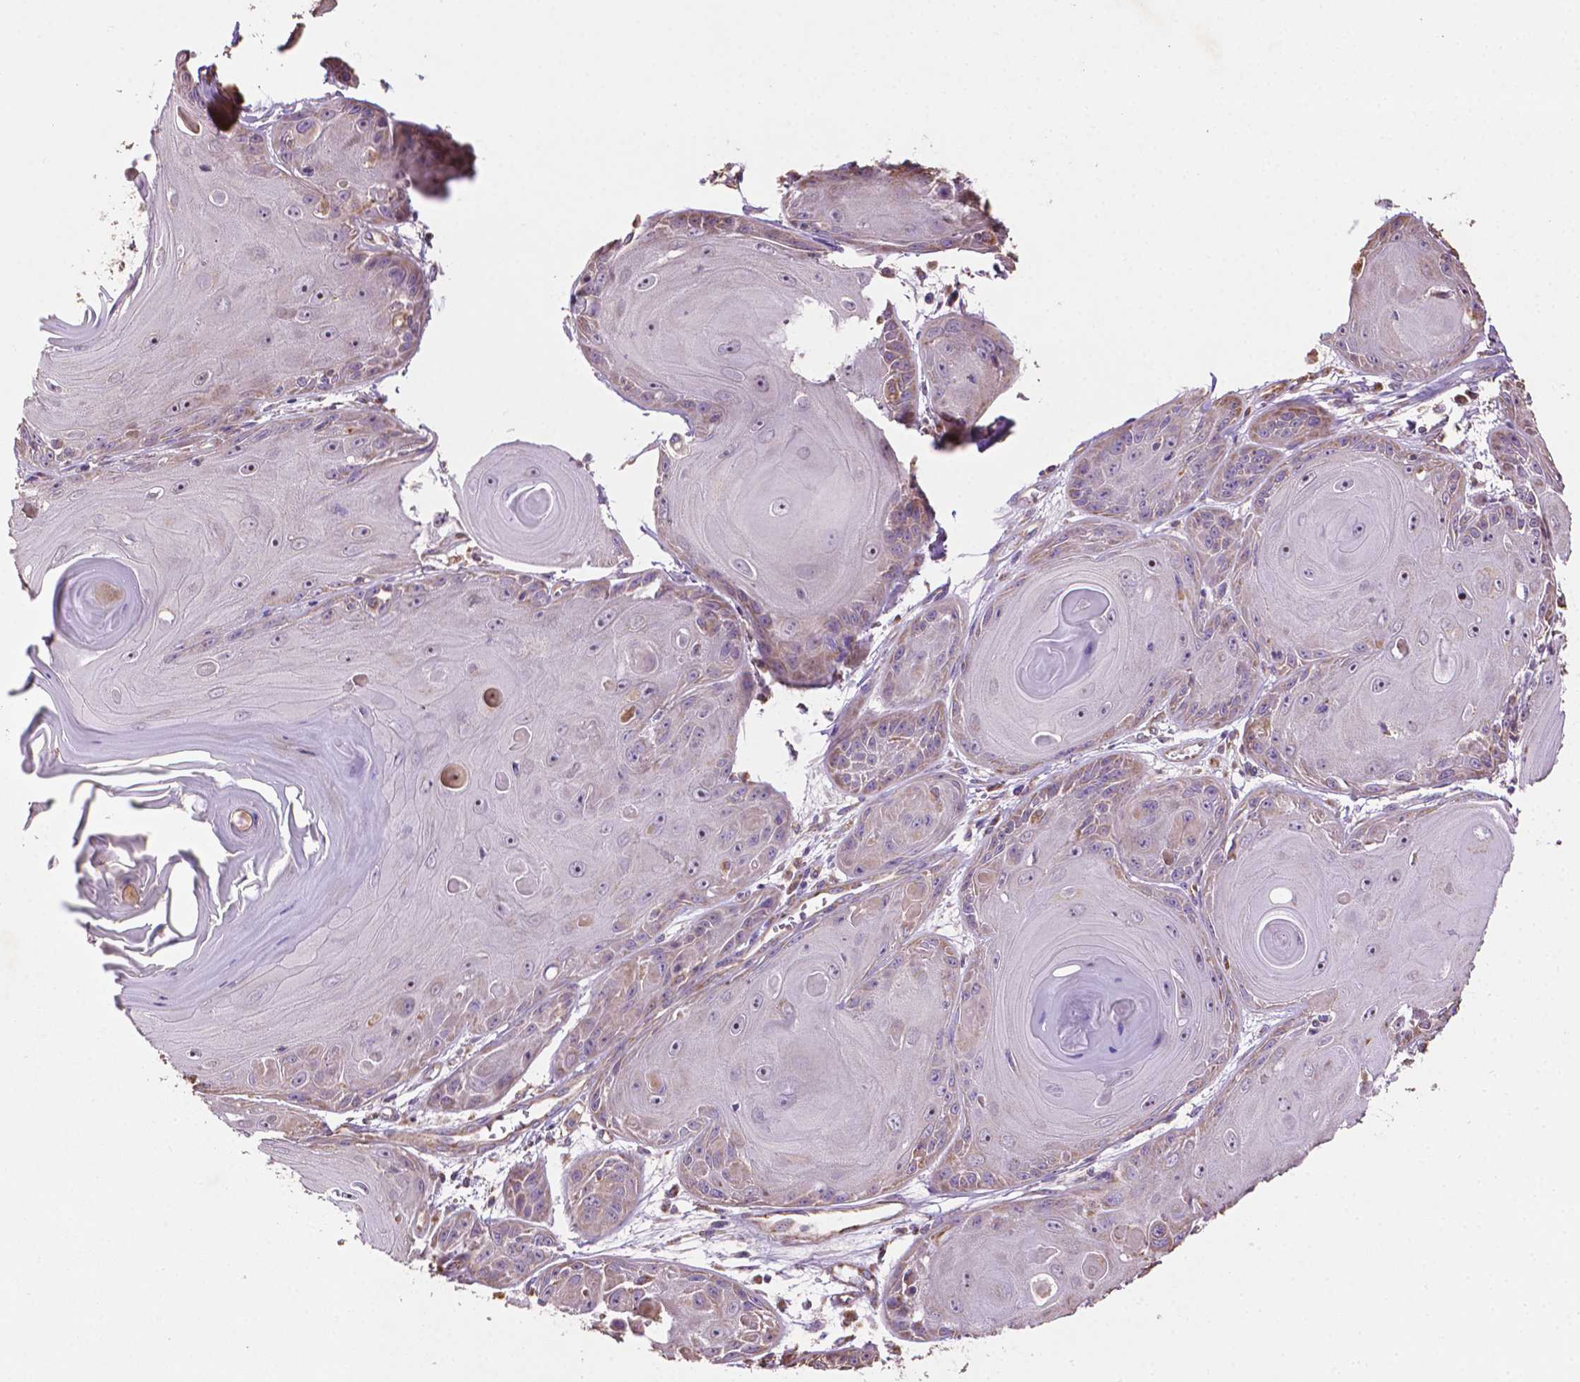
{"staining": {"intensity": "weak", "quantity": "<25%", "location": "cytoplasmic/membranous"}, "tissue": "skin cancer", "cell_type": "Tumor cells", "image_type": "cancer", "snomed": [{"axis": "morphology", "description": "Squamous cell carcinoma, NOS"}, {"axis": "topography", "description": "Skin"}, {"axis": "topography", "description": "Vulva"}], "caption": "Image shows no protein positivity in tumor cells of skin squamous cell carcinoma tissue.", "gene": "LRR1", "patient": {"sex": "female", "age": 85}}